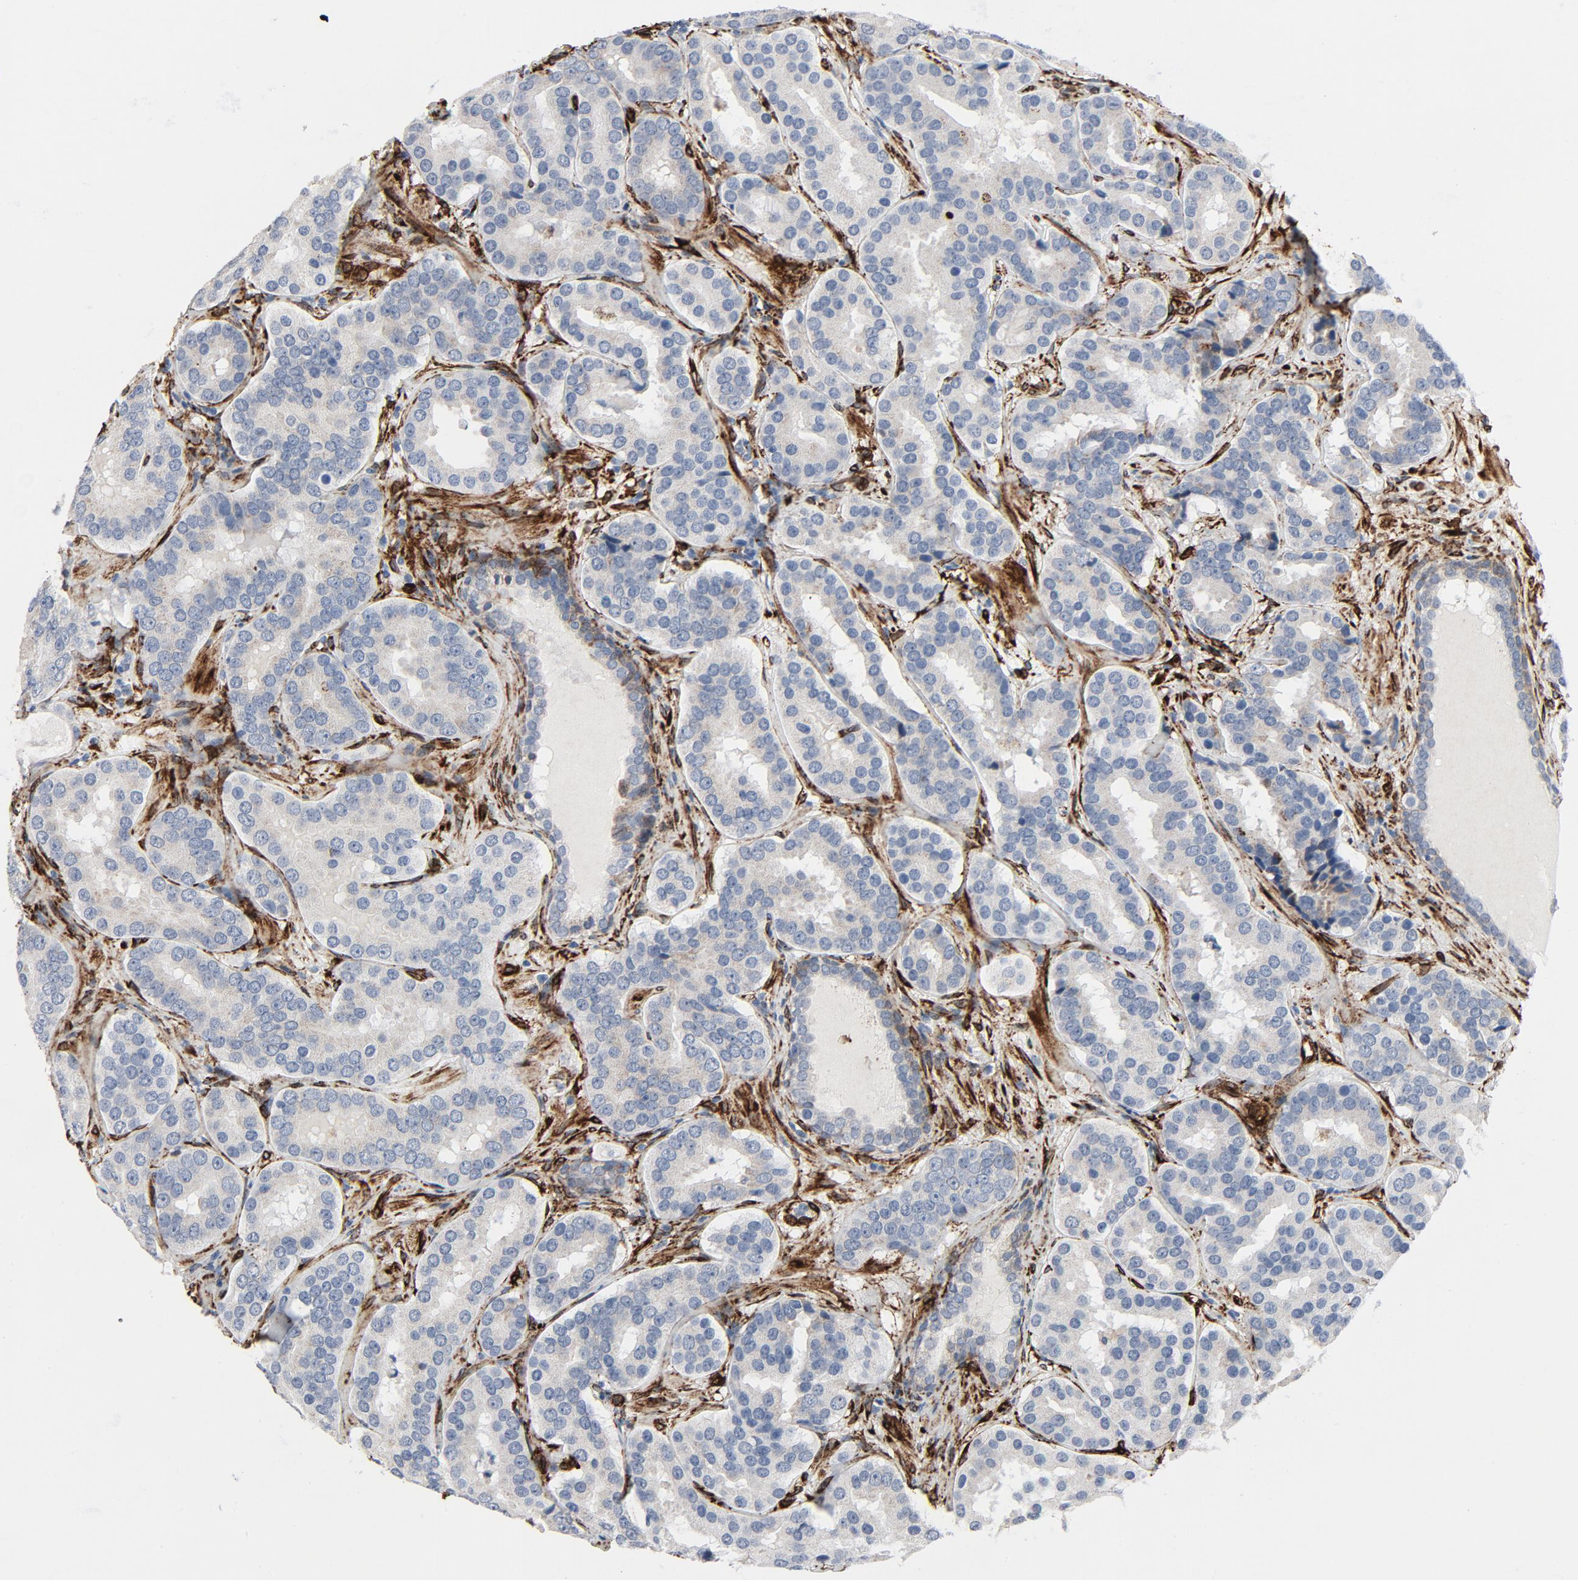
{"staining": {"intensity": "negative", "quantity": "none", "location": "none"}, "tissue": "prostate cancer", "cell_type": "Tumor cells", "image_type": "cancer", "snomed": [{"axis": "morphology", "description": "Adenocarcinoma, Low grade"}, {"axis": "topography", "description": "Prostate"}], "caption": "Immunohistochemical staining of human low-grade adenocarcinoma (prostate) demonstrates no significant staining in tumor cells.", "gene": "SERPINH1", "patient": {"sex": "male", "age": 59}}